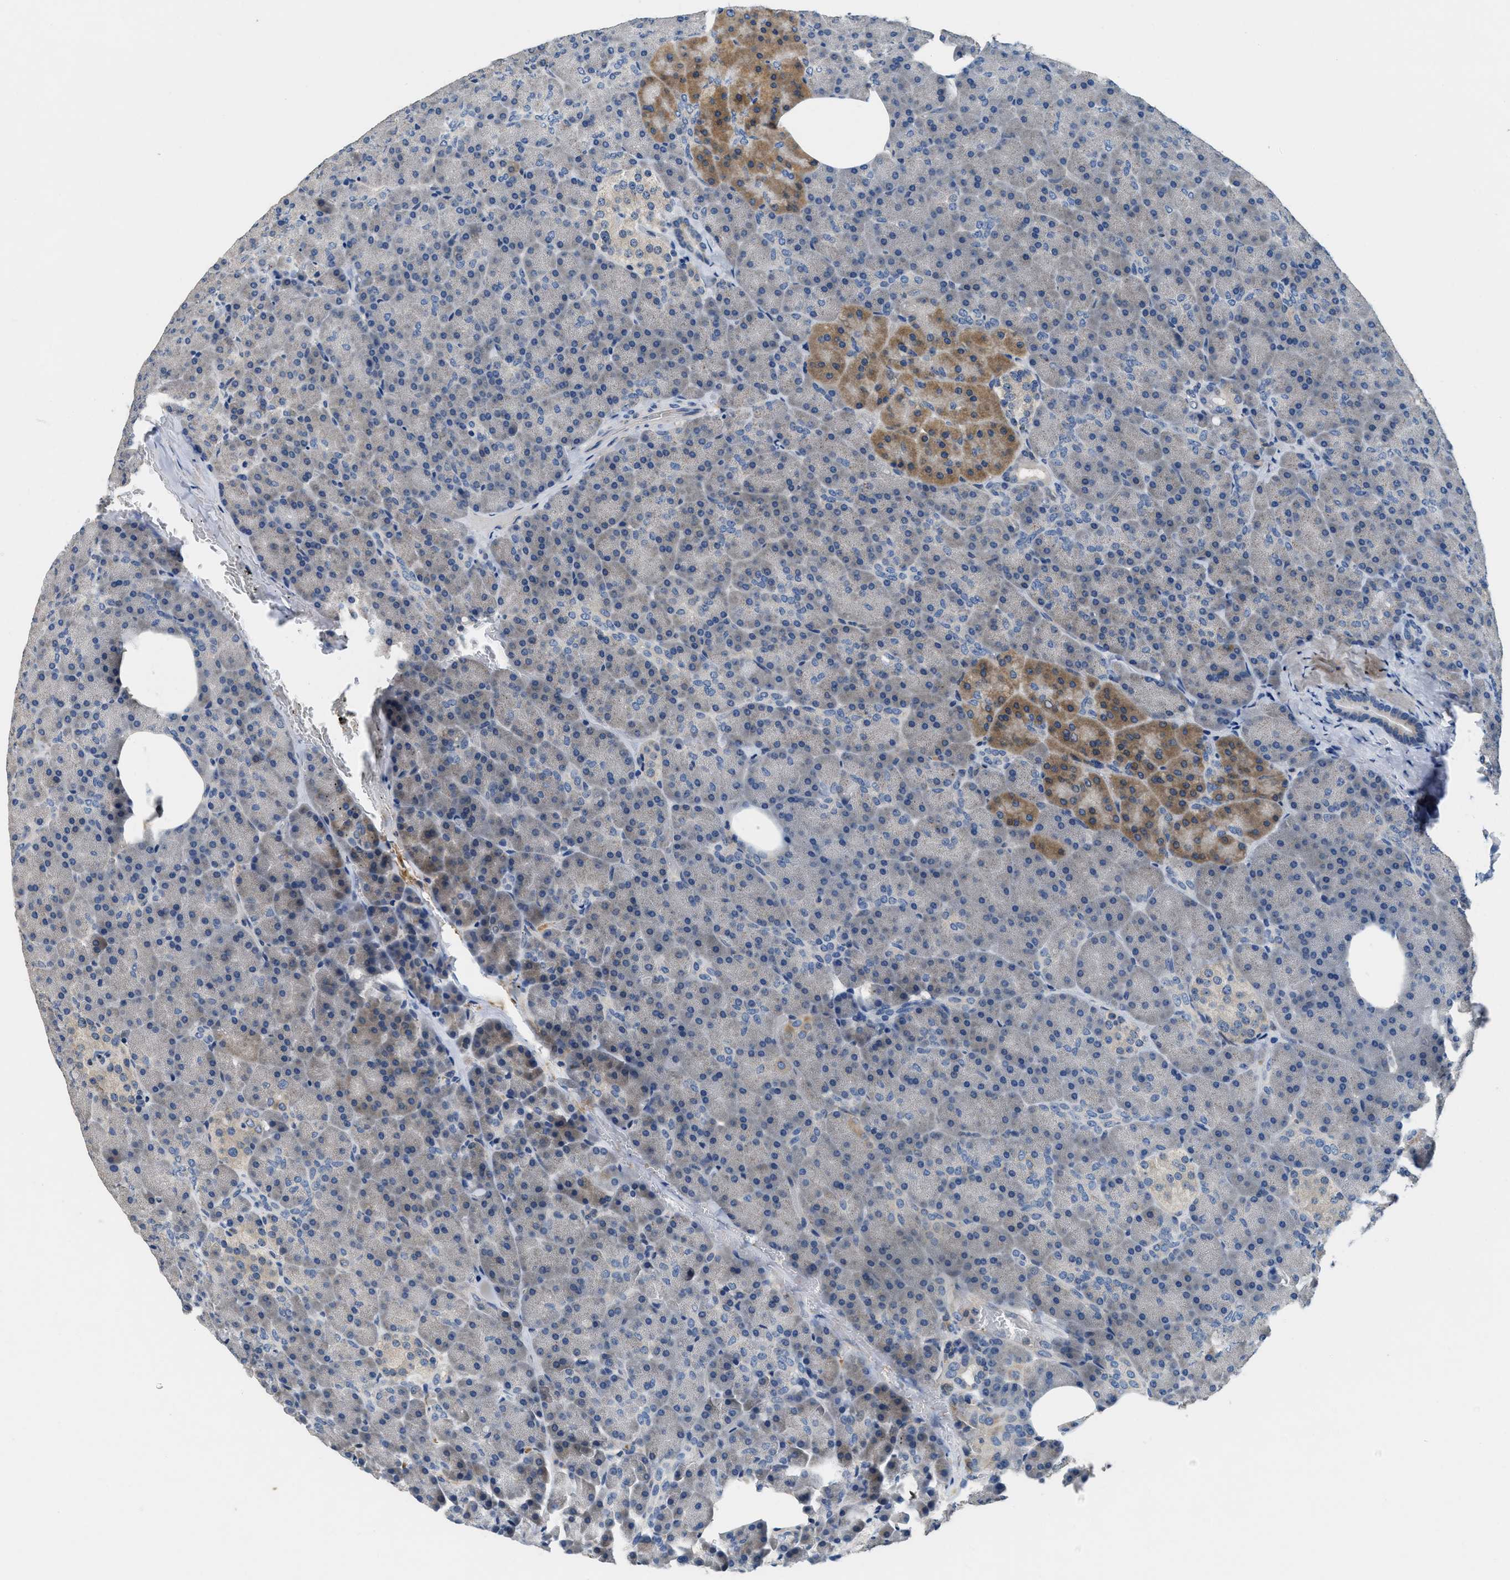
{"staining": {"intensity": "moderate", "quantity": "<25%", "location": "cytoplasmic/membranous"}, "tissue": "pancreas", "cell_type": "Exocrine glandular cells", "image_type": "normal", "snomed": [{"axis": "morphology", "description": "Normal tissue, NOS"}, {"axis": "topography", "description": "Pancreas"}], "caption": "Normal pancreas demonstrates moderate cytoplasmic/membranous positivity in about <25% of exocrine glandular cells.", "gene": "DGKE", "patient": {"sex": "female", "age": 35}}